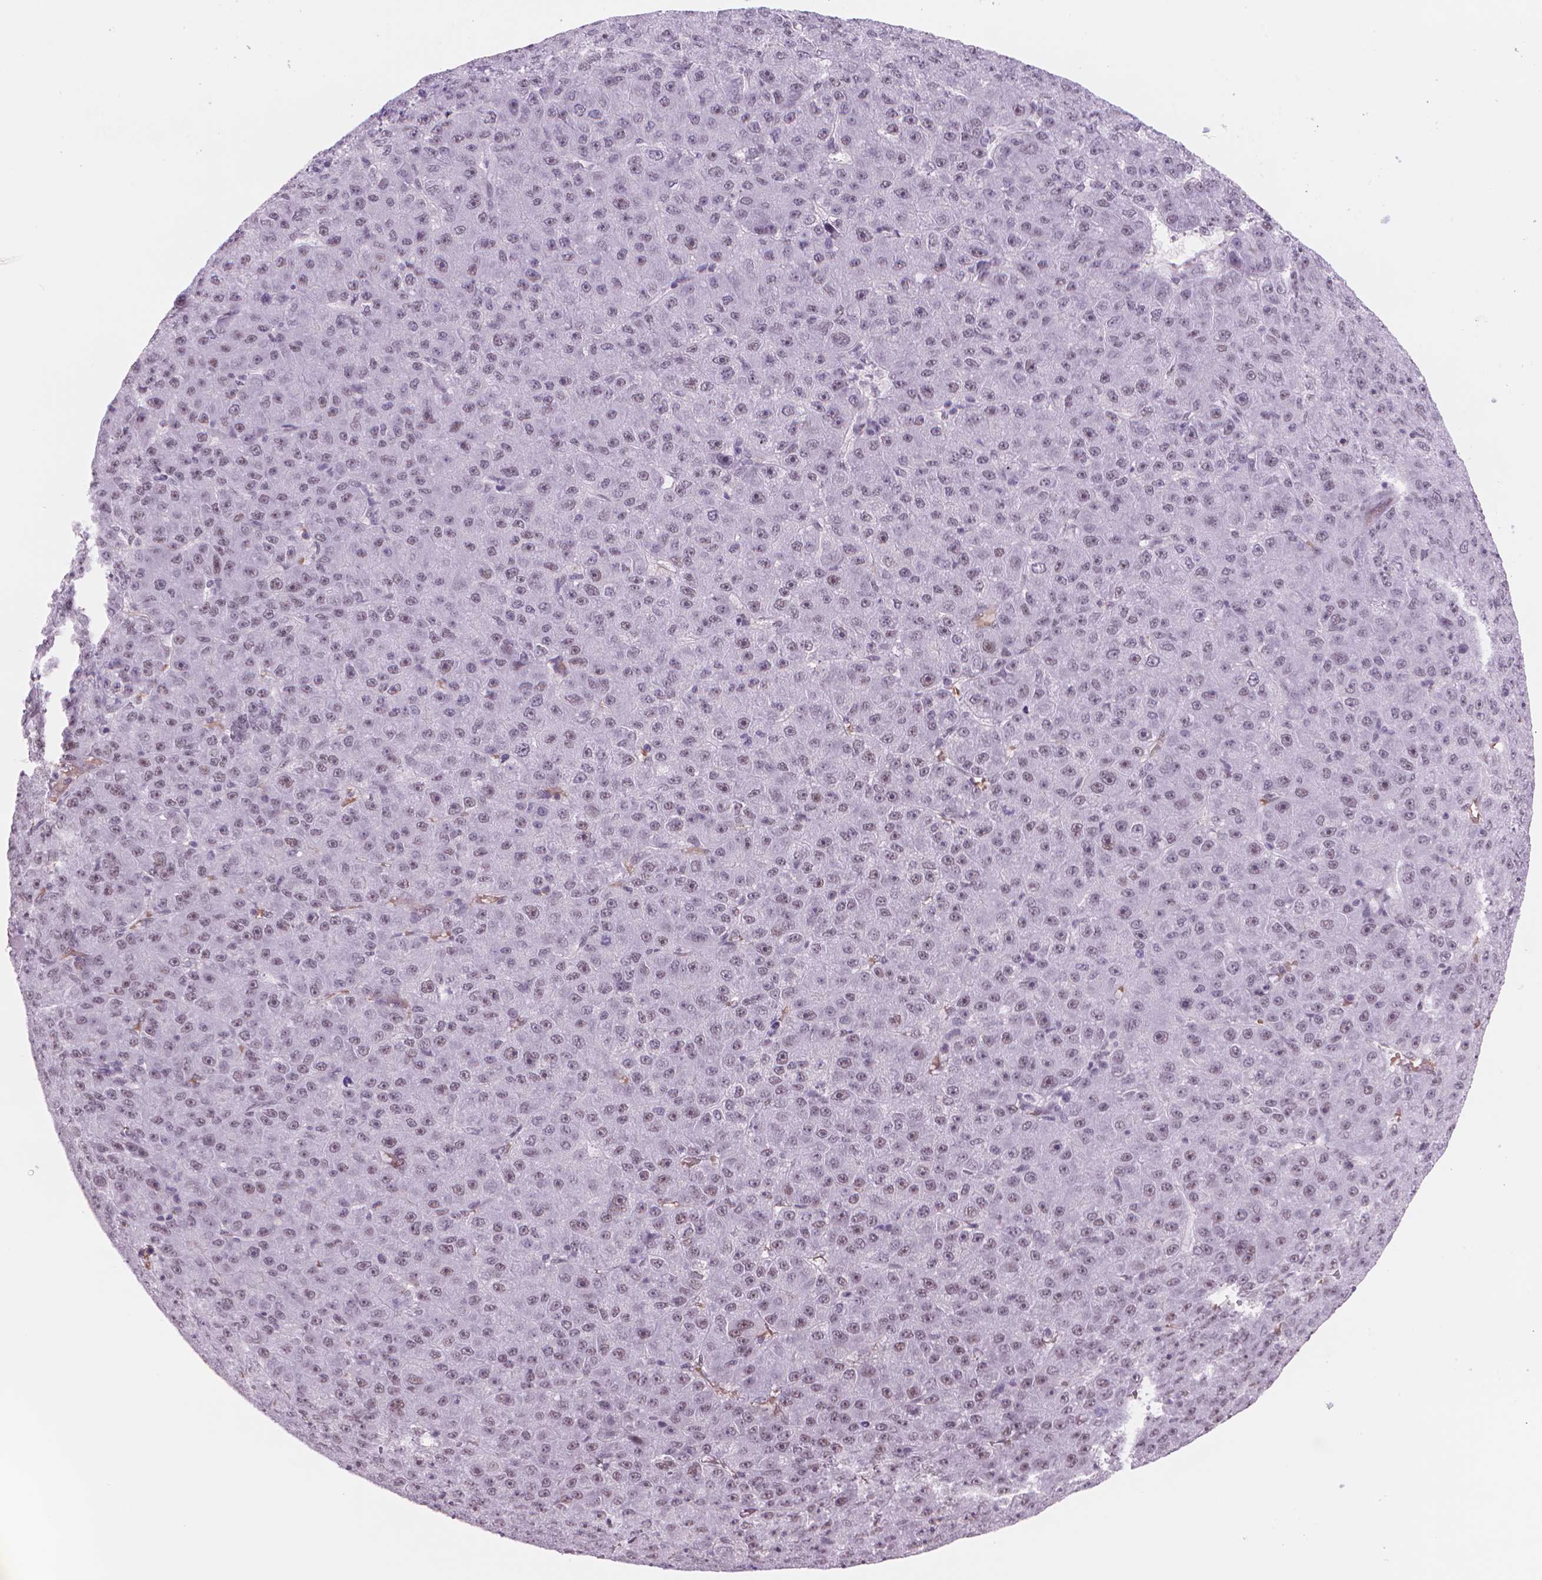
{"staining": {"intensity": "weak", "quantity": "<25%", "location": "nuclear"}, "tissue": "liver cancer", "cell_type": "Tumor cells", "image_type": "cancer", "snomed": [{"axis": "morphology", "description": "Carcinoma, Hepatocellular, NOS"}, {"axis": "topography", "description": "Liver"}], "caption": "Immunohistochemistry of human hepatocellular carcinoma (liver) exhibits no staining in tumor cells.", "gene": "POLR3D", "patient": {"sex": "male", "age": 67}}